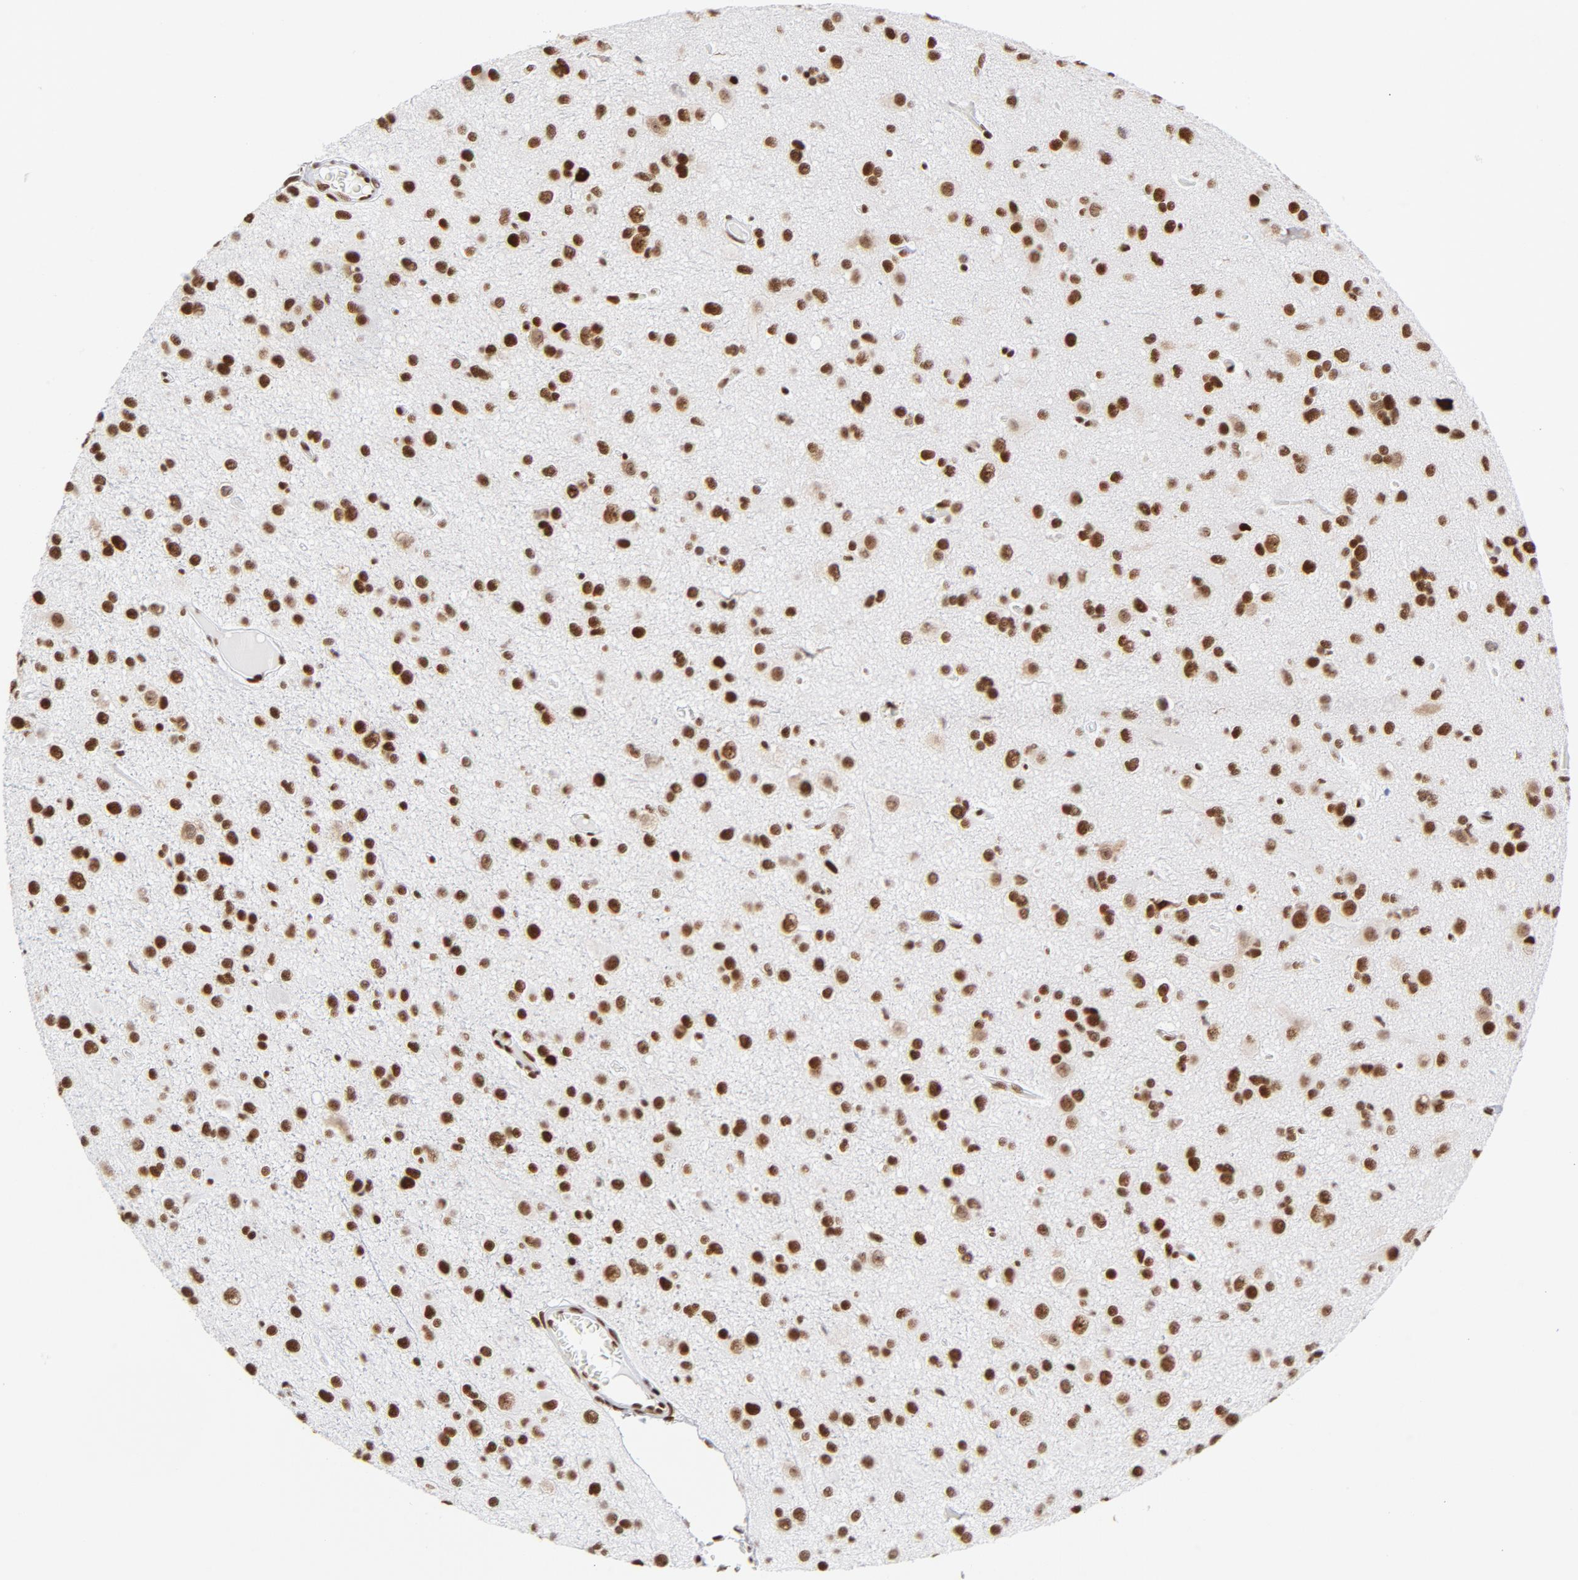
{"staining": {"intensity": "strong", "quantity": ">75%", "location": "nuclear"}, "tissue": "glioma", "cell_type": "Tumor cells", "image_type": "cancer", "snomed": [{"axis": "morphology", "description": "Glioma, malignant, Low grade"}, {"axis": "topography", "description": "Brain"}], "caption": "Immunohistochemical staining of human glioma displays high levels of strong nuclear positivity in approximately >75% of tumor cells.", "gene": "XRCC5", "patient": {"sex": "male", "age": 42}}